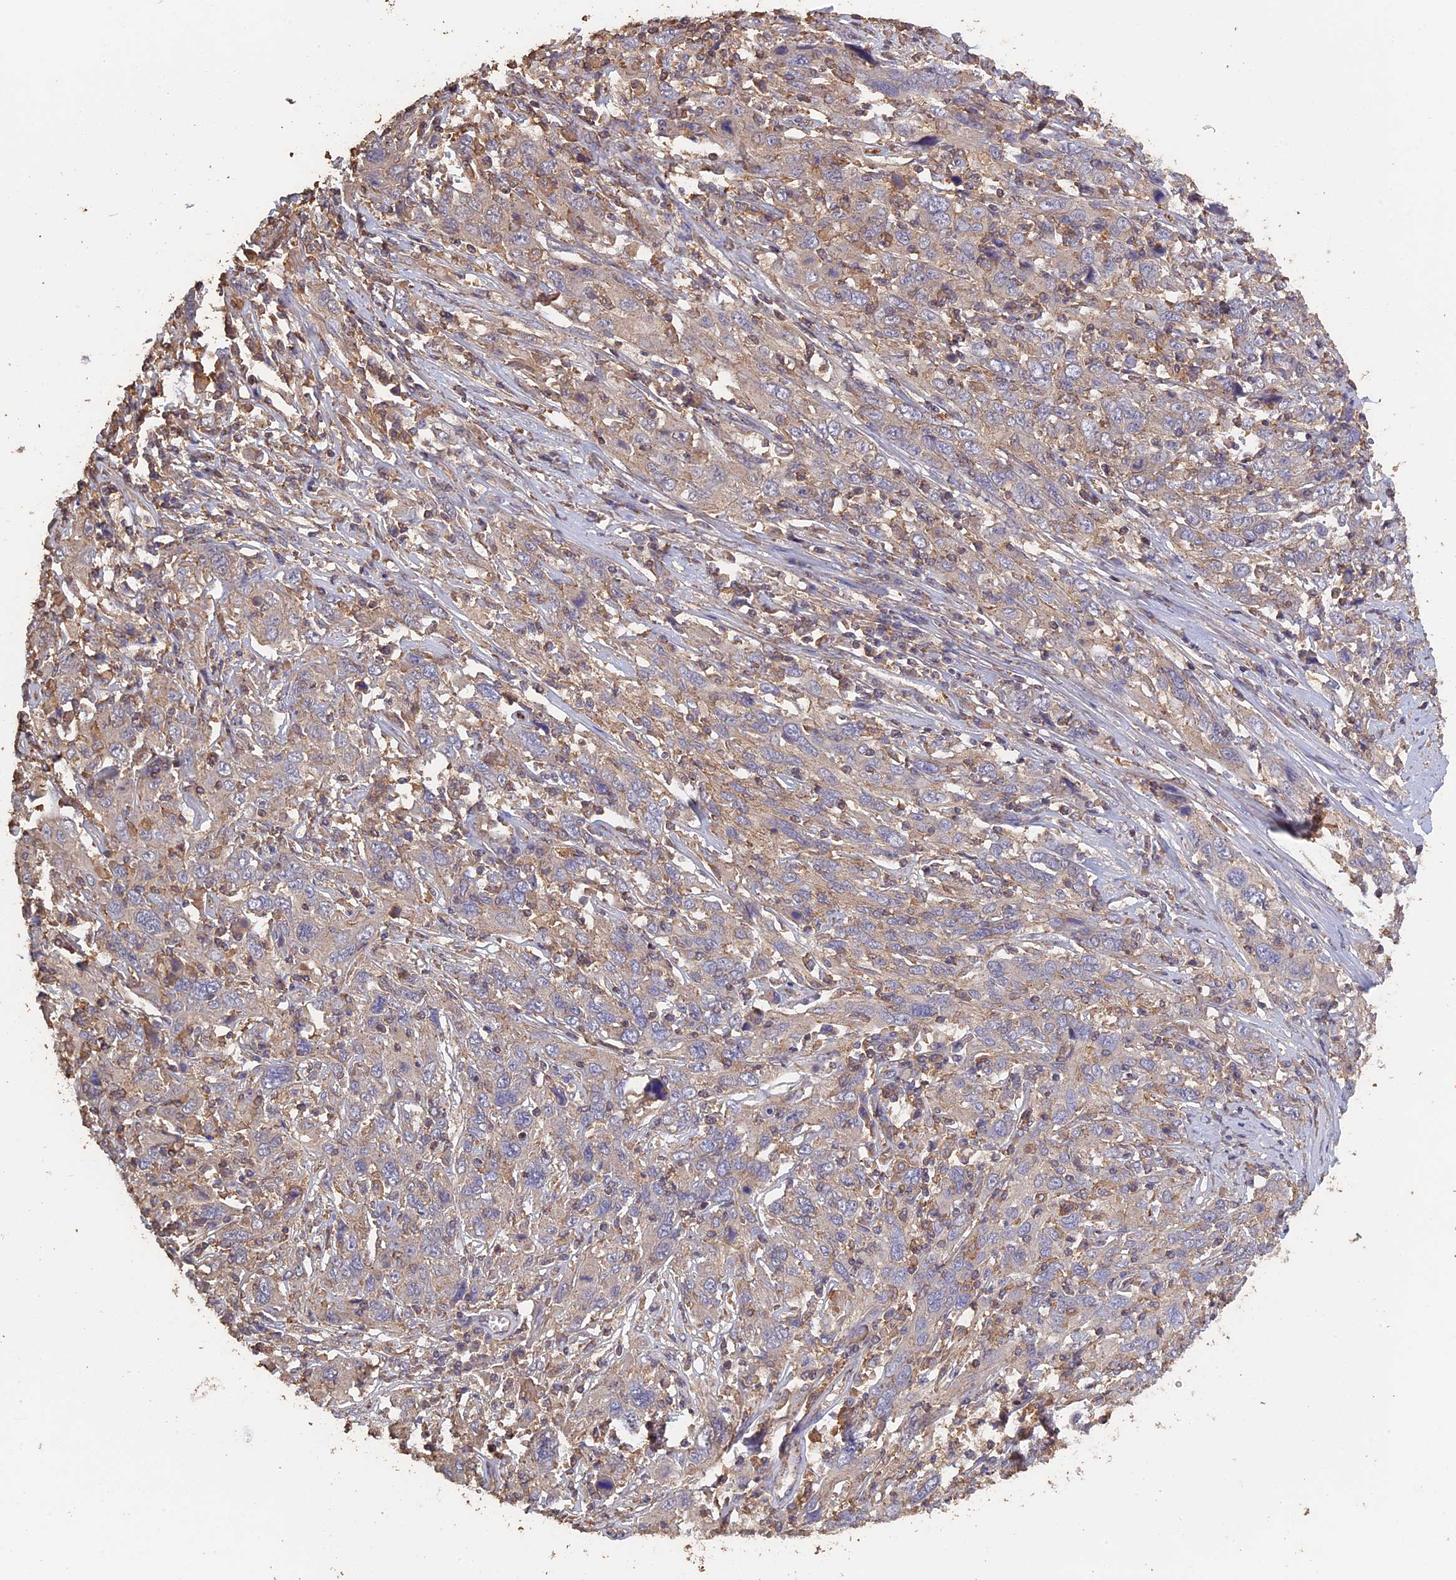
{"staining": {"intensity": "negative", "quantity": "none", "location": "none"}, "tissue": "cervical cancer", "cell_type": "Tumor cells", "image_type": "cancer", "snomed": [{"axis": "morphology", "description": "Squamous cell carcinoma, NOS"}, {"axis": "topography", "description": "Cervix"}], "caption": "IHC of human cervical cancer exhibits no positivity in tumor cells.", "gene": "PIGQ", "patient": {"sex": "female", "age": 46}}